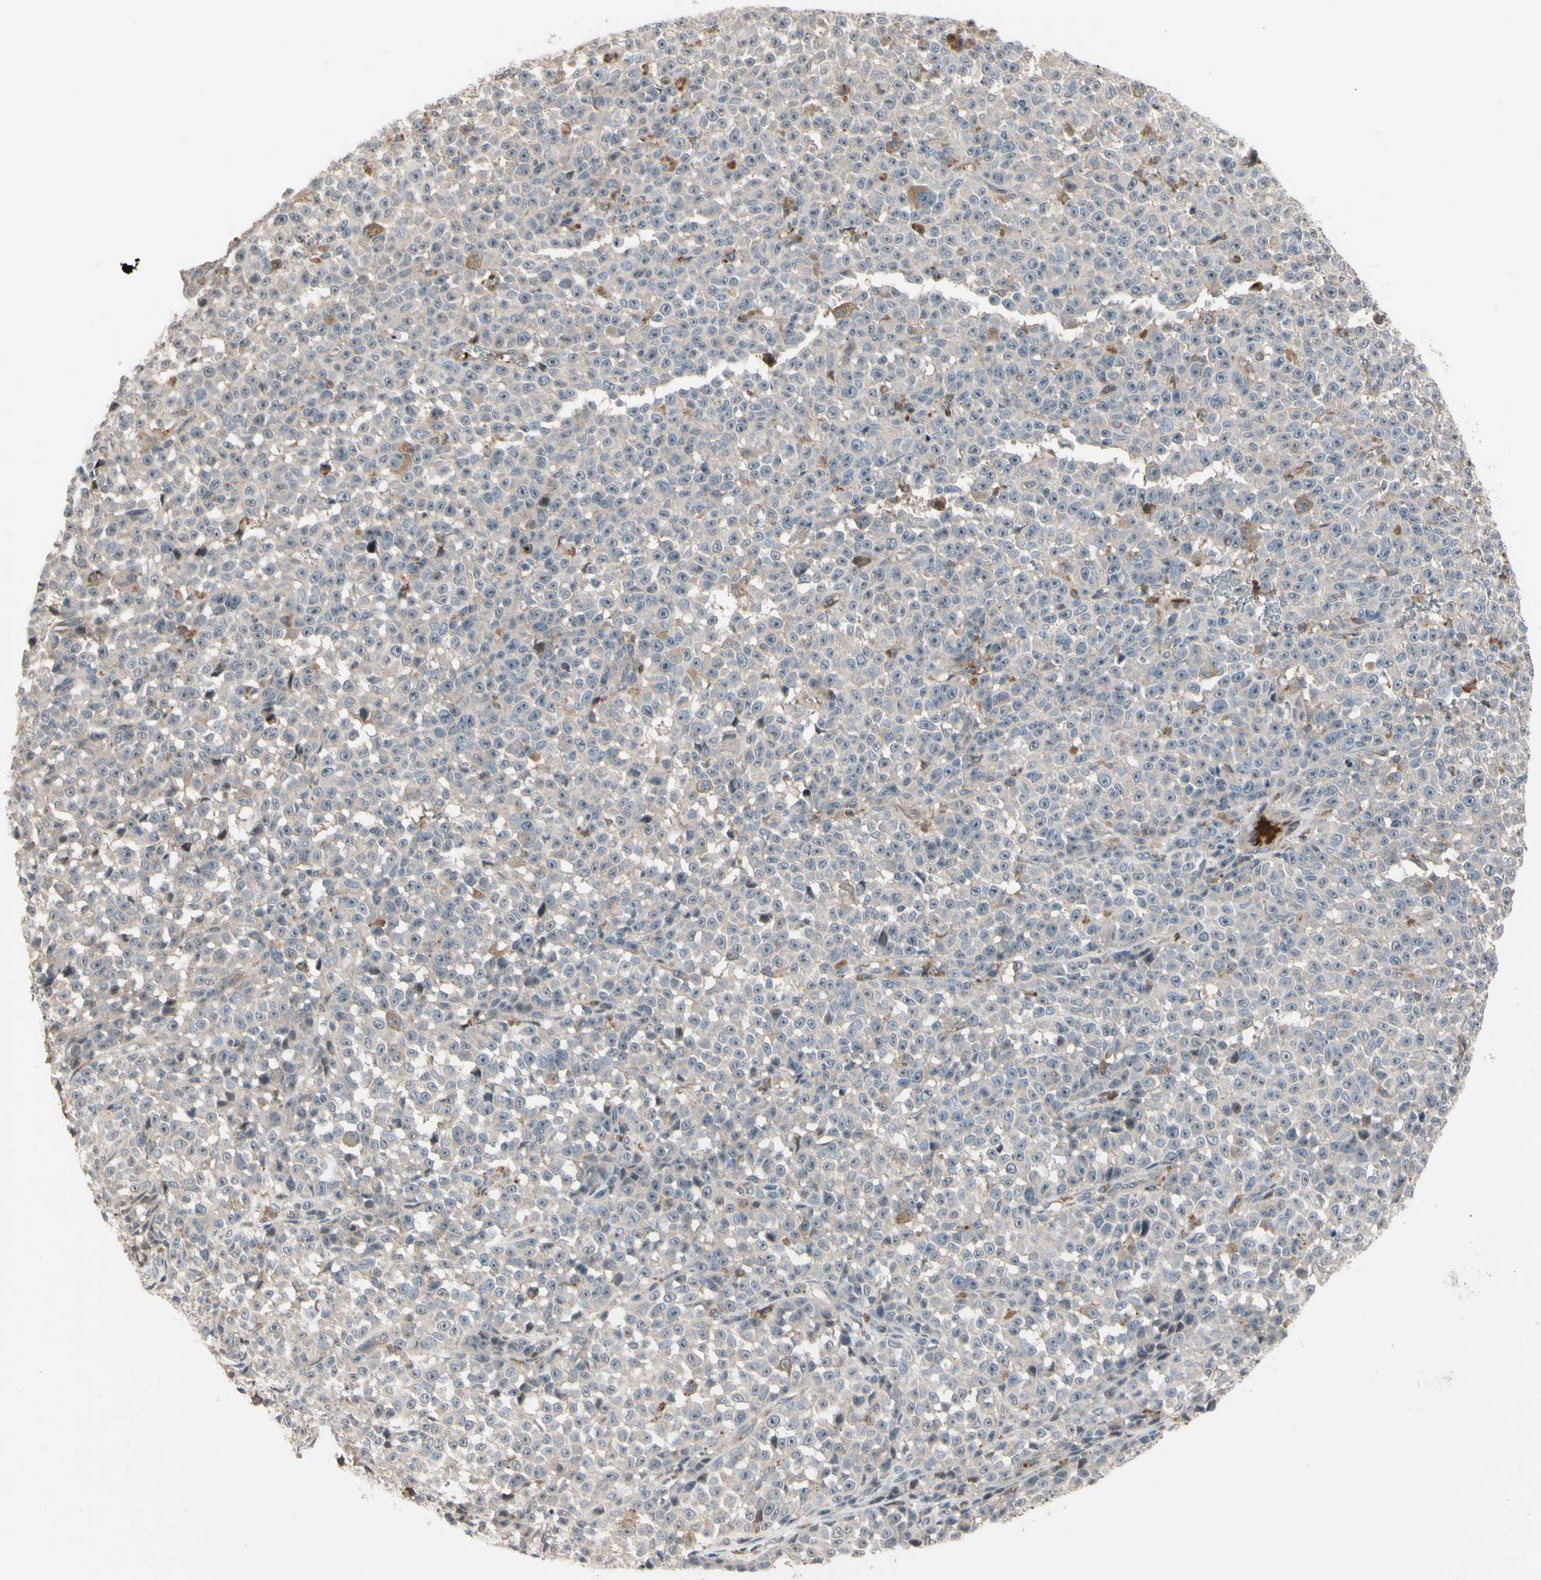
{"staining": {"intensity": "negative", "quantity": "none", "location": "none"}, "tissue": "melanoma", "cell_type": "Tumor cells", "image_type": "cancer", "snomed": [{"axis": "morphology", "description": "Malignant melanoma, NOS"}, {"axis": "topography", "description": "Skin"}], "caption": "There is no significant expression in tumor cells of melanoma. The staining was performed using DAB (3,3'-diaminobenzidine) to visualize the protein expression in brown, while the nuclei were stained in blue with hematoxylin (Magnification: 20x).", "gene": "SNX29", "patient": {"sex": "female", "age": 82}}